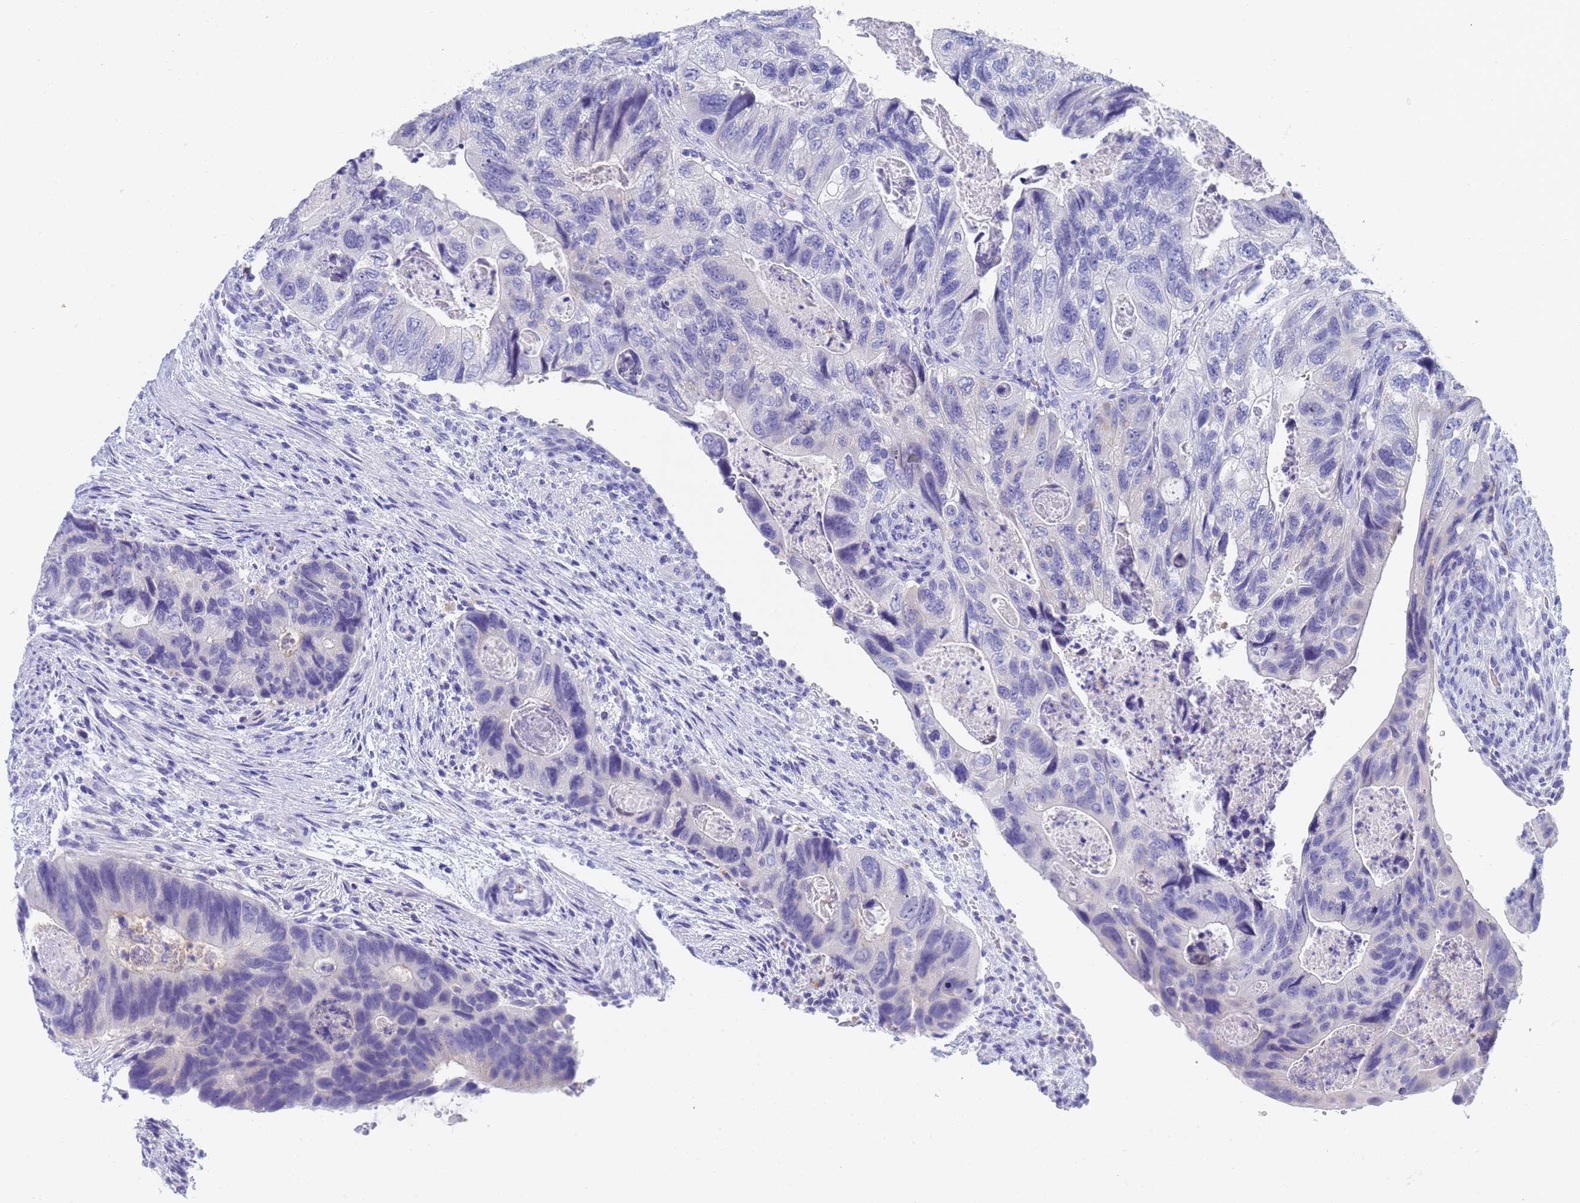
{"staining": {"intensity": "negative", "quantity": "none", "location": "none"}, "tissue": "colorectal cancer", "cell_type": "Tumor cells", "image_type": "cancer", "snomed": [{"axis": "morphology", "description": "Adenocarcinoma, NOS"}, {"axis": "topography", "description": "Rectum"}], "caption": "There is no significant staining in tumor cells of colorectal cancer.", "gene": "STATH", "patient": {"sex": "male", "age": 63}}